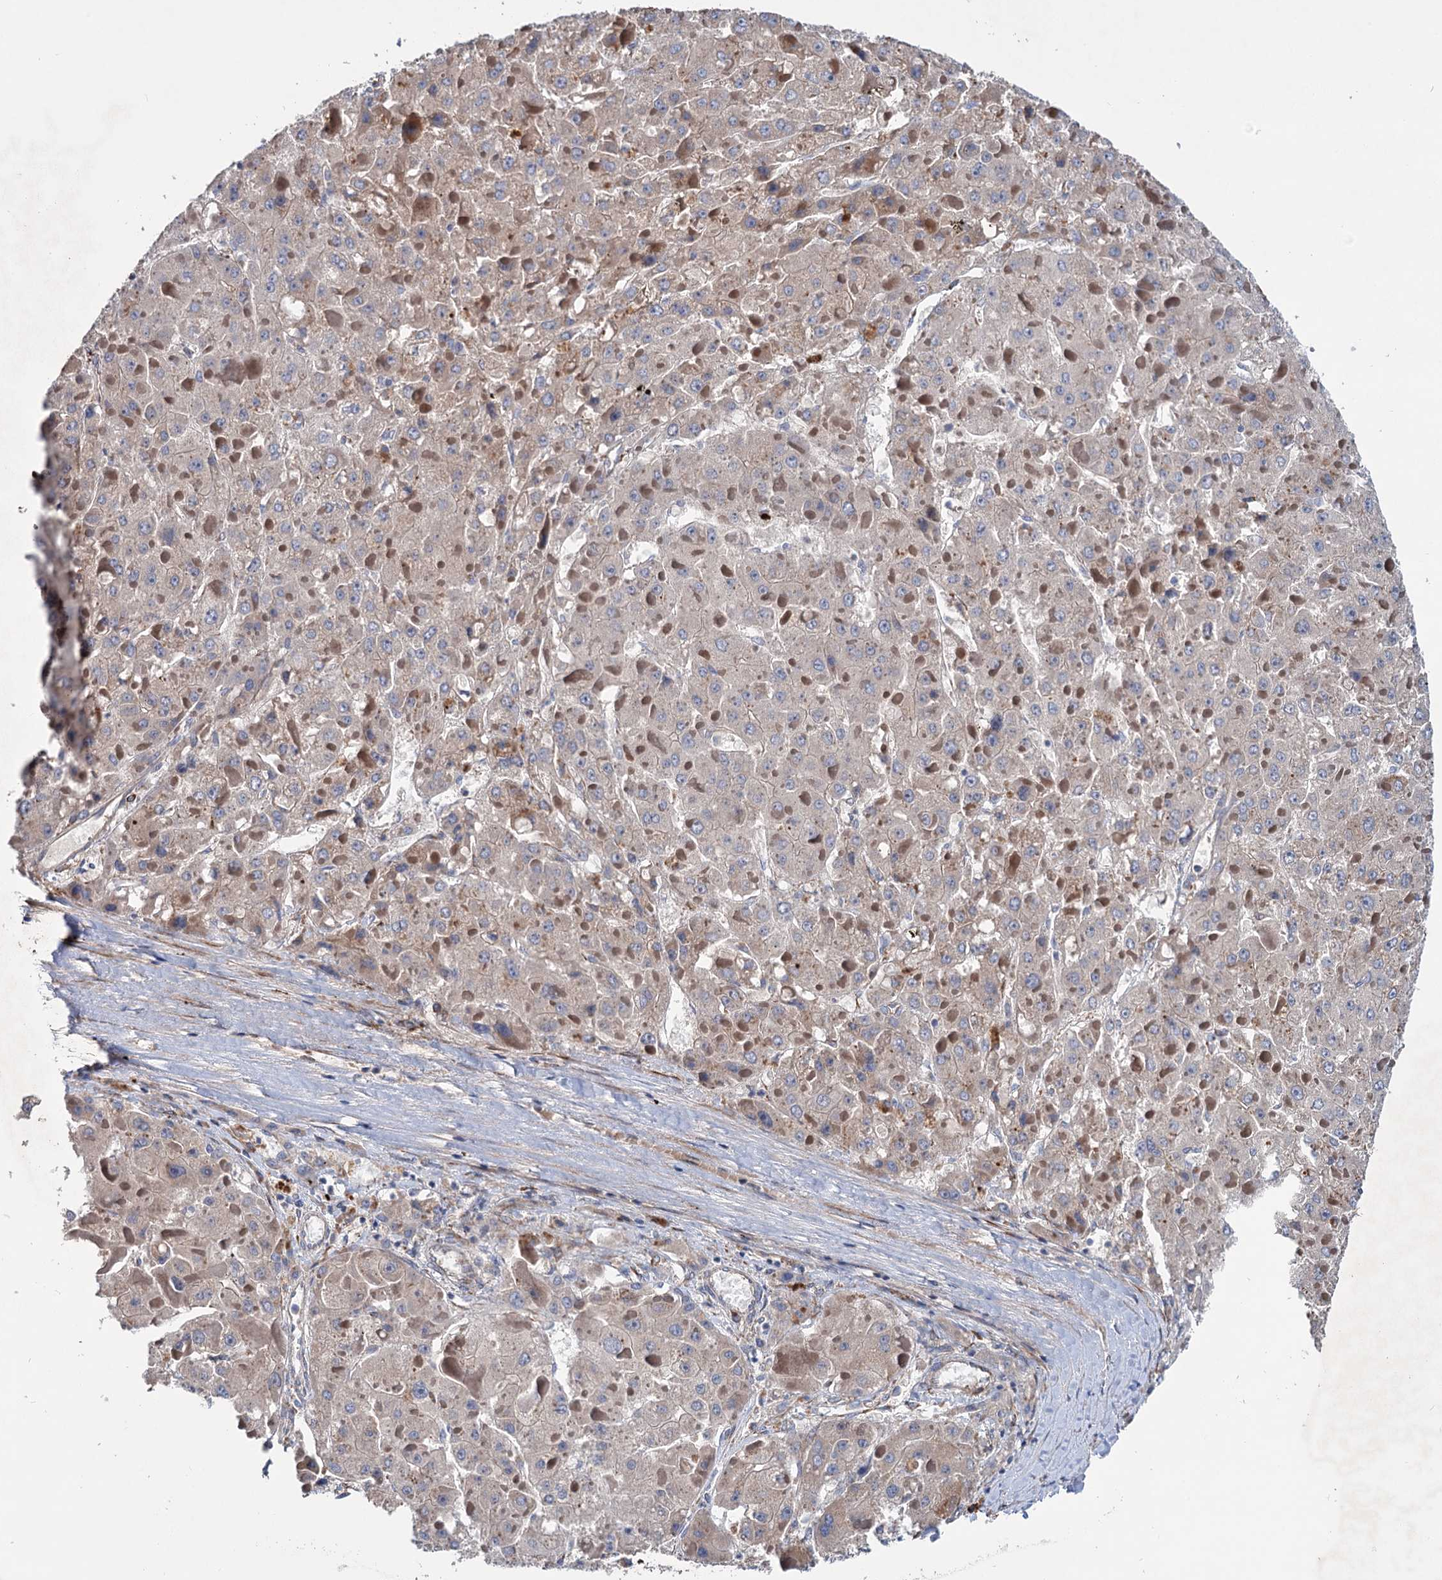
{"staining": {"intensity": "weak", "quantity": ">75%", "location": "cytoplasmic/membranous"}, "tissue": "liver cancer", "cell_type": "Tumor cells", "image_type": "cancer", "snomed": [{"axis": "morphology", "description": "Carcinoma, Hepatocellular, NOS"}, {"axis": "topography", "description": "Liver"}], "caption": "Protein staining shows weak cytoplasmic/membranous expression in approximately >75% of tumor cells in liver hepatocellular carcinoma. (DAB (3,3'-diaminobenzidine) = brown stain, brightfield microscopy at high magnification).", "gene": "PTDSS2", "patient": {"sex": "female", "age": 73}}